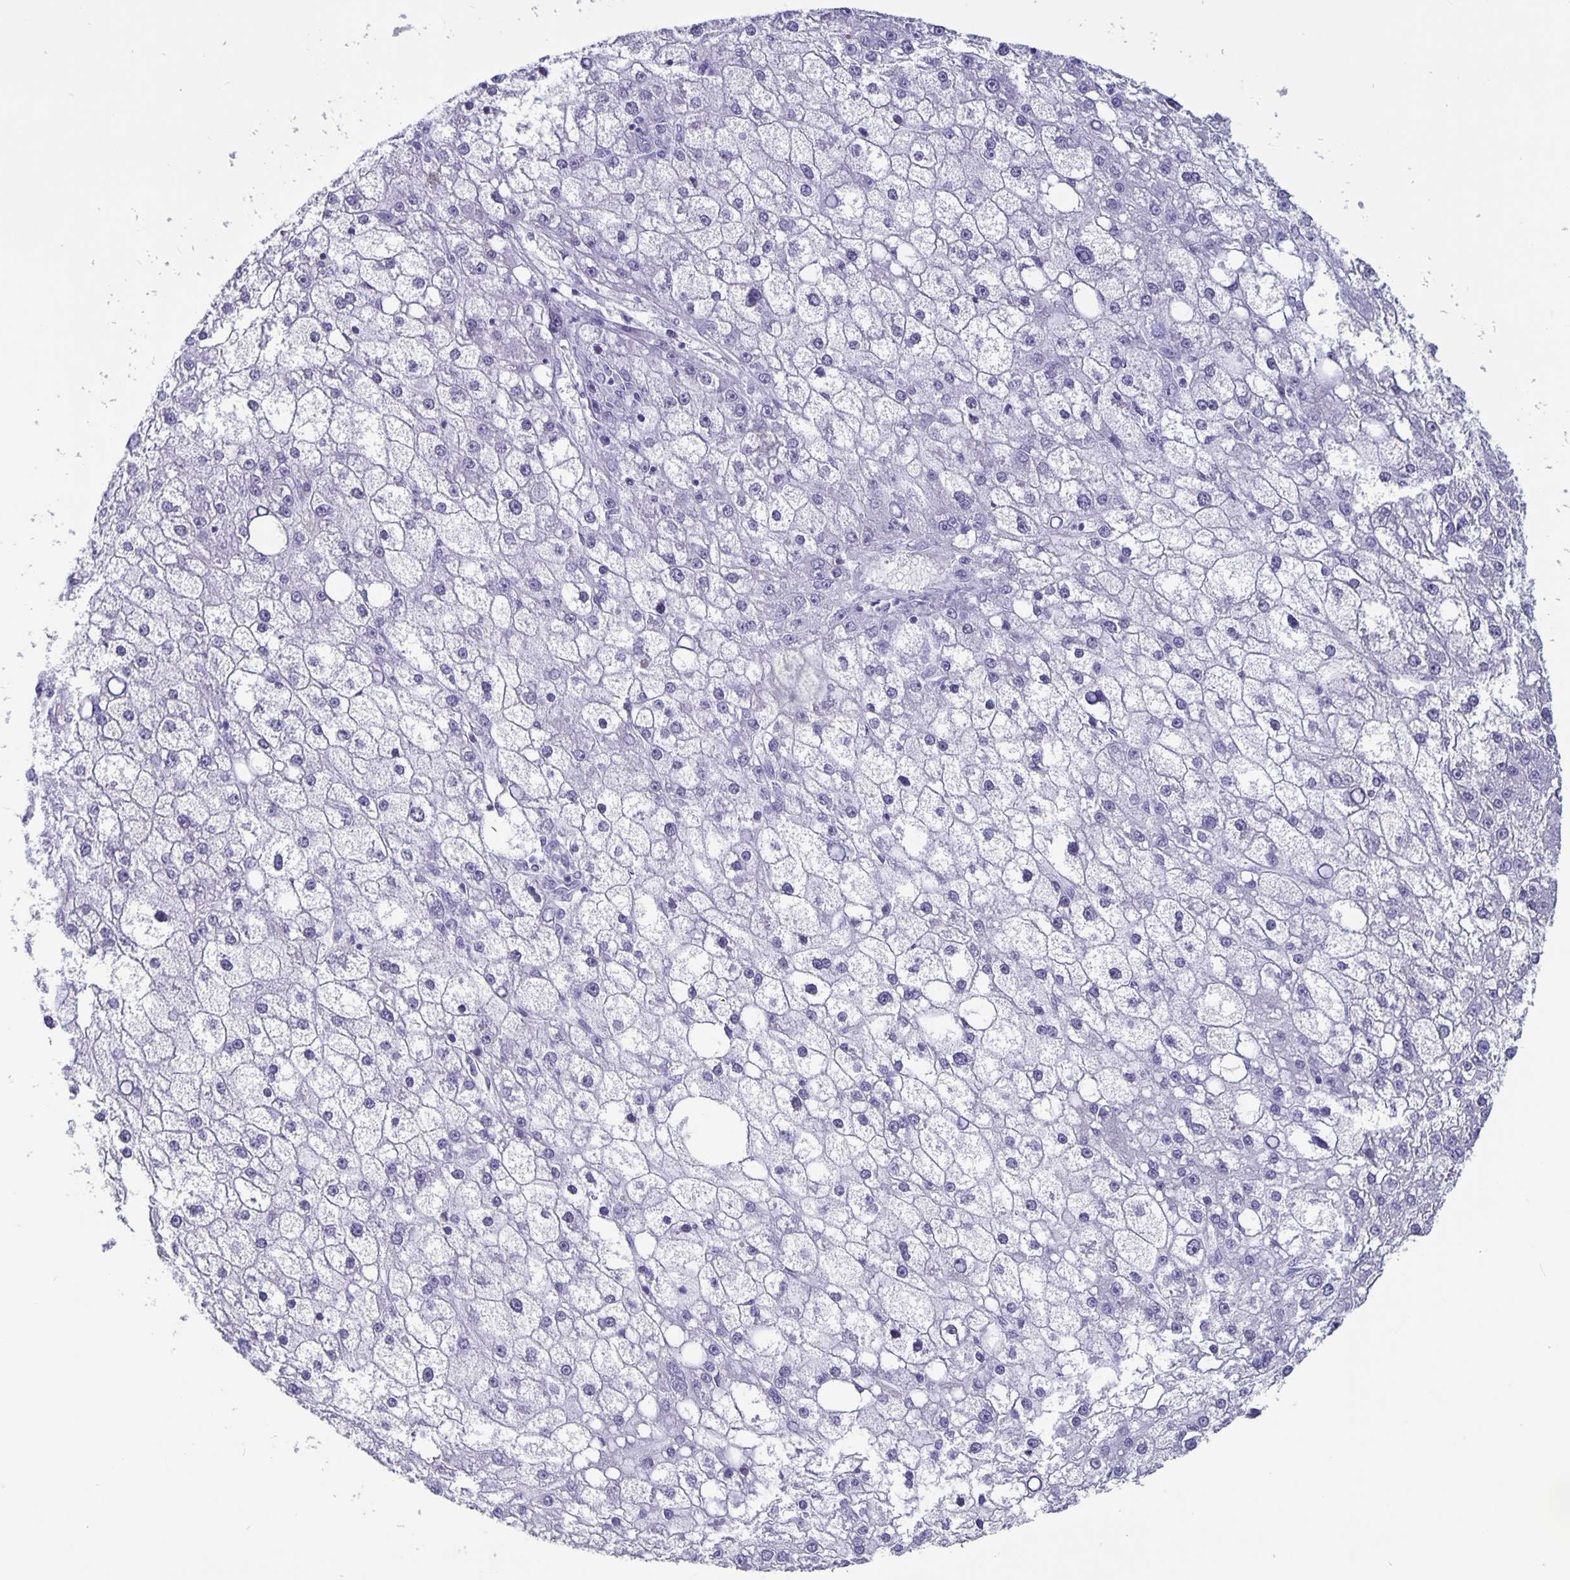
{"staining": {"intensity": "negative", "quantity": "none", "location": "none"}, "tissue": "liver cancer", "cell_type": "Tumor cells", "image_type": "cancer", "snomed": [{"axis": "morphology", "description": "Carcinoma, Hepatocellular, NOS"}, {"axis": "topography", "description": "Liver"}], "caption": "Hepatocellular carcinoma (liver) was stained to show a protein in brown. There is no significant staining in tumor cells.", "gene": "BPIFA3", "patient": {"sex": "male", "age": 67}}